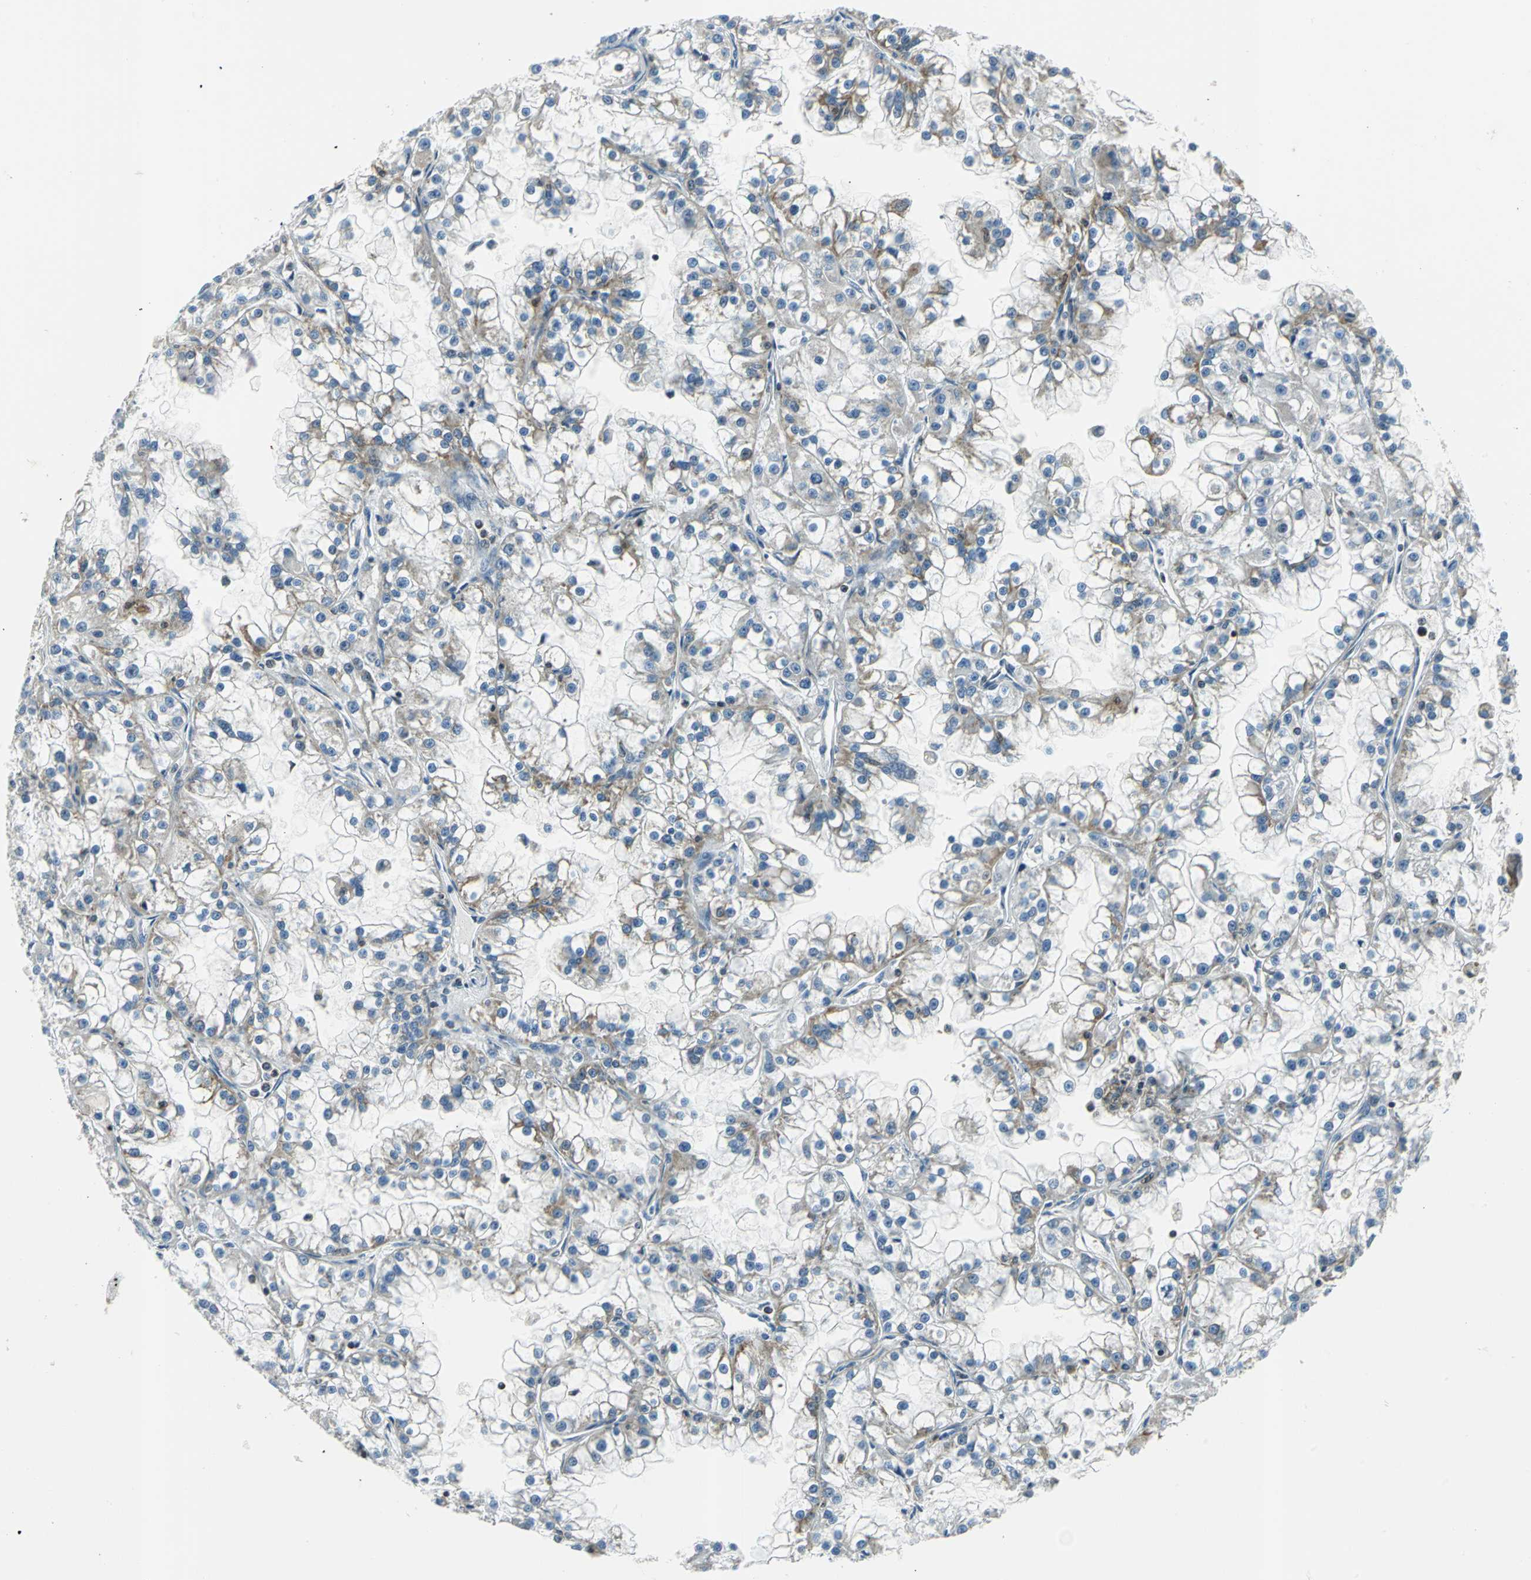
{"staining": {"intensity": "negative", "quantity": "none", "location": "none"}, "tissue": "renal cancer", "cell_type": "Tumor cells", "image_type": "cancer", "snomed": [{"axis": "morphology", "description": "Adenocarcinoma, NOS"}, {"axis": "topography", "description": "Kidney"}], "caption": "Immunohistochemistry of adenocarcinoma (renal) exhibits no staining in tumor cells.", "gene": "USP40", "patient": {"sex": "female", "age": 52}}